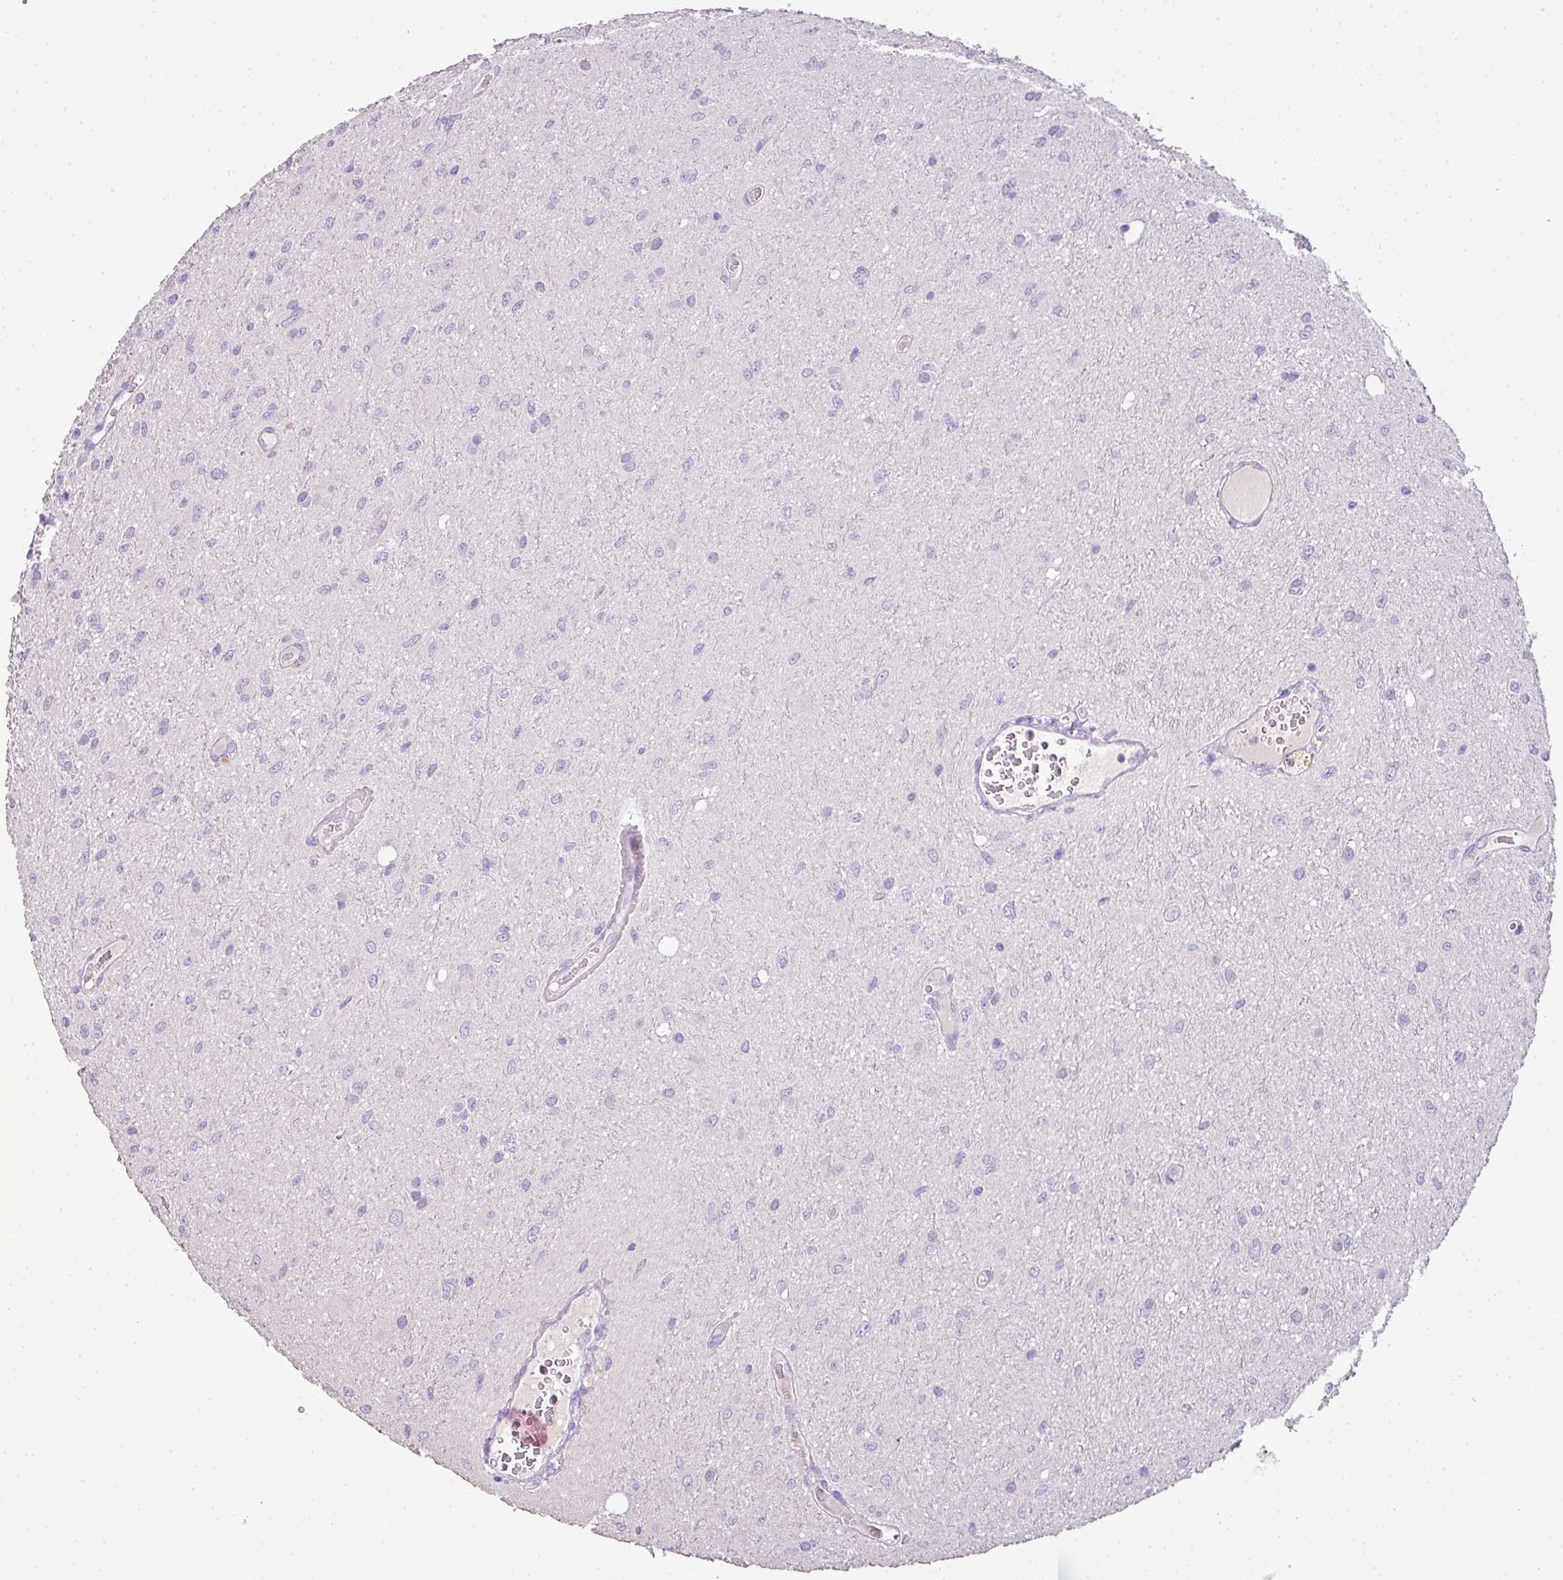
{"staining": {"intensity": "negative", "quantity": "none", "location": "none"}, "tissue": "glioma", "cell_type": "Tumor cells", "image_type": "cancer", "snomed": [{"axis": "morphology", "description": "Glioma, malignant, Low grade"}, {"axis": "topography", "description": "Cerebellum"}], "caption": "Immunohistochemical staining of human glioma reveals no significant positivity in tumor cells.", "gene": "CMPK1", "patient": {"sex": "female", "age": 5}}